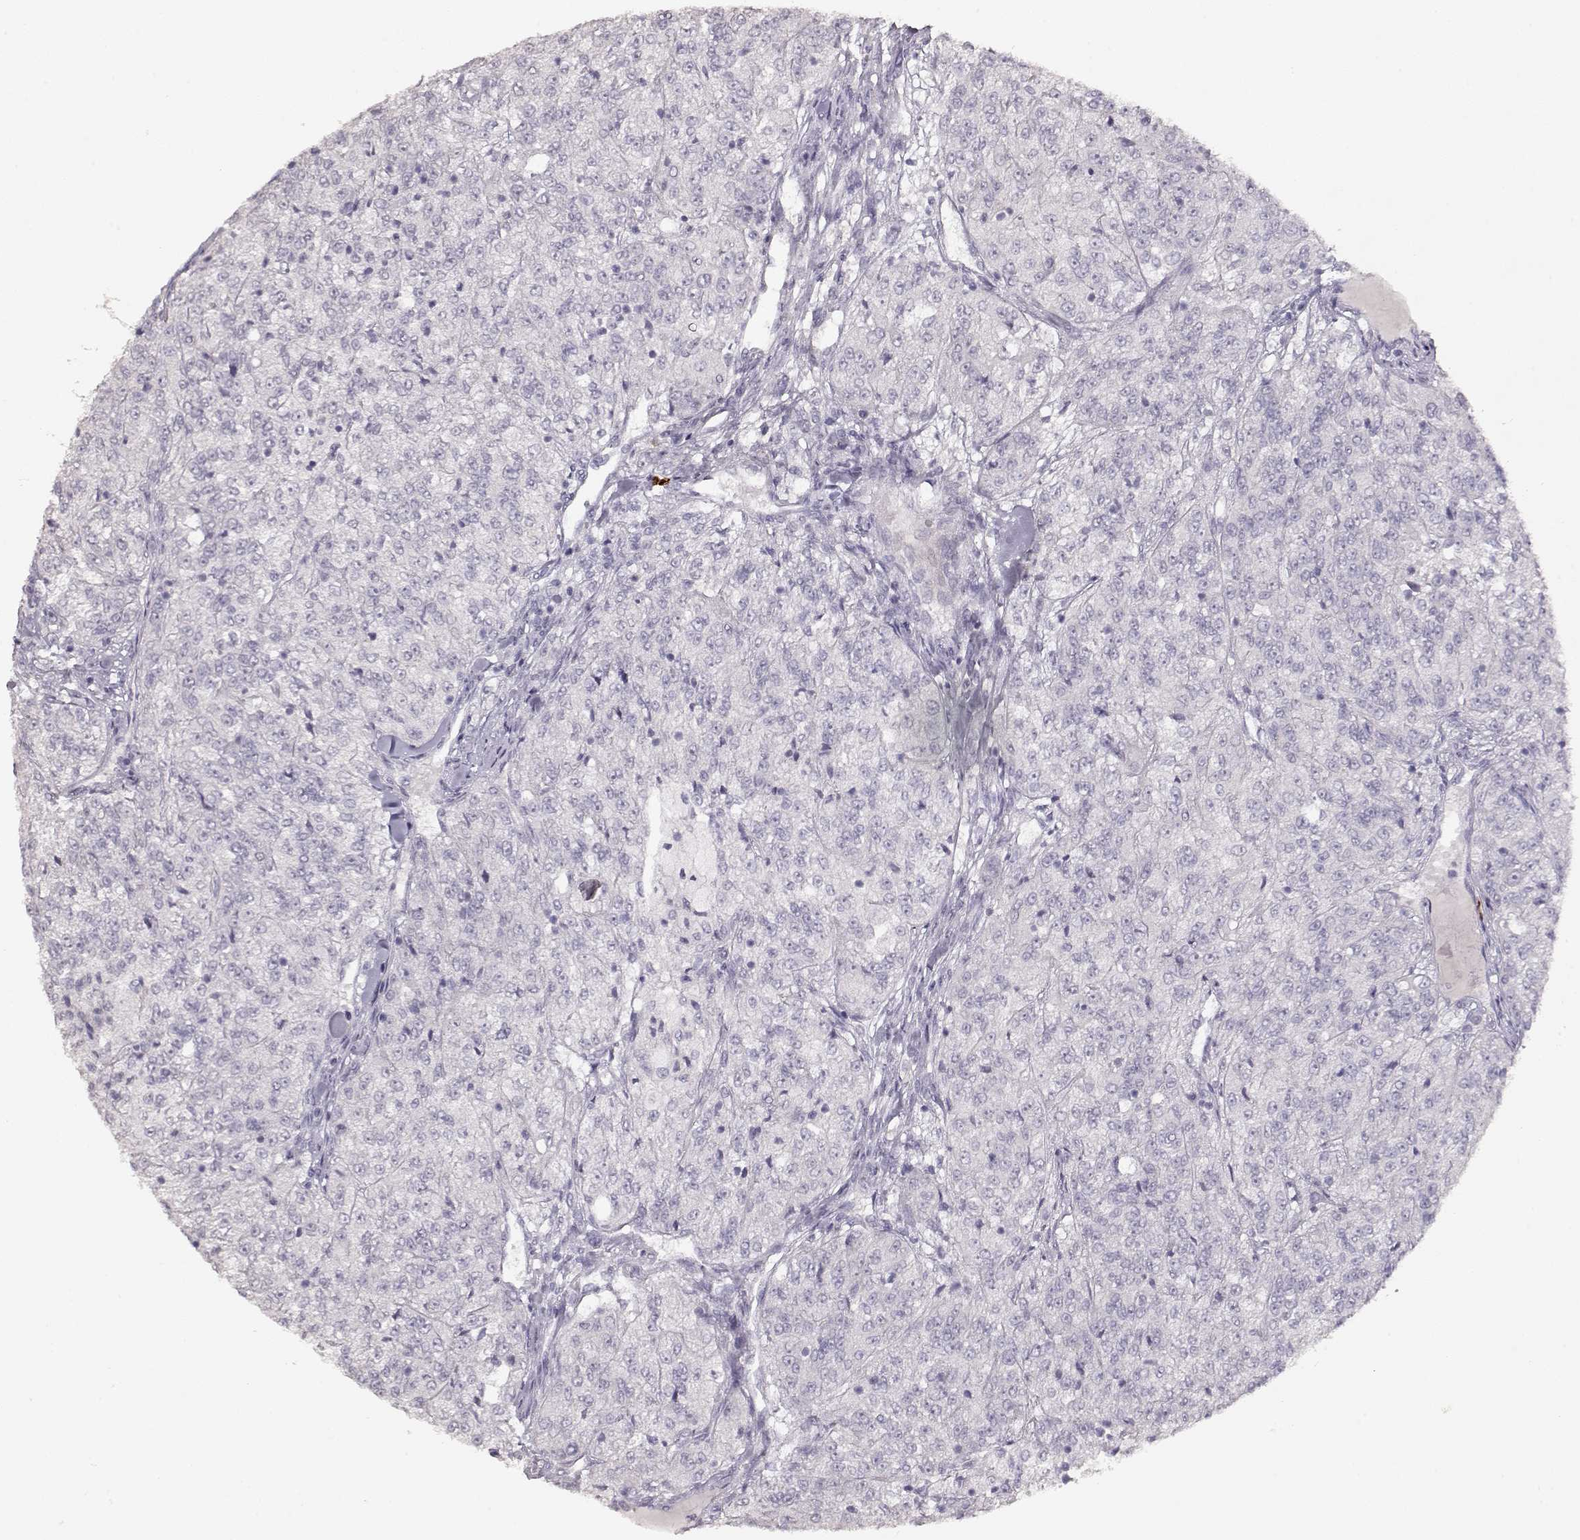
{"staining": {"intensity": "negative", "quantity": "none", "location": "none"}, "tissue": "renal cancer", "cell_type": "Tumor cells", "image_type": "cancer", "snomed": [{"axis": "morphology", "description": "Adenocarcinoma, NOS"}, {"axis": "topography", "description": "Kidney"}], "caption": "IHC histopathology image of neoplastic tissue: human renal adenocarcinoma stained with DAB exhibits no significant protein staining in tumor cells.", "gene": "S100B", "patient": {"sex": "female", "age": 63}}